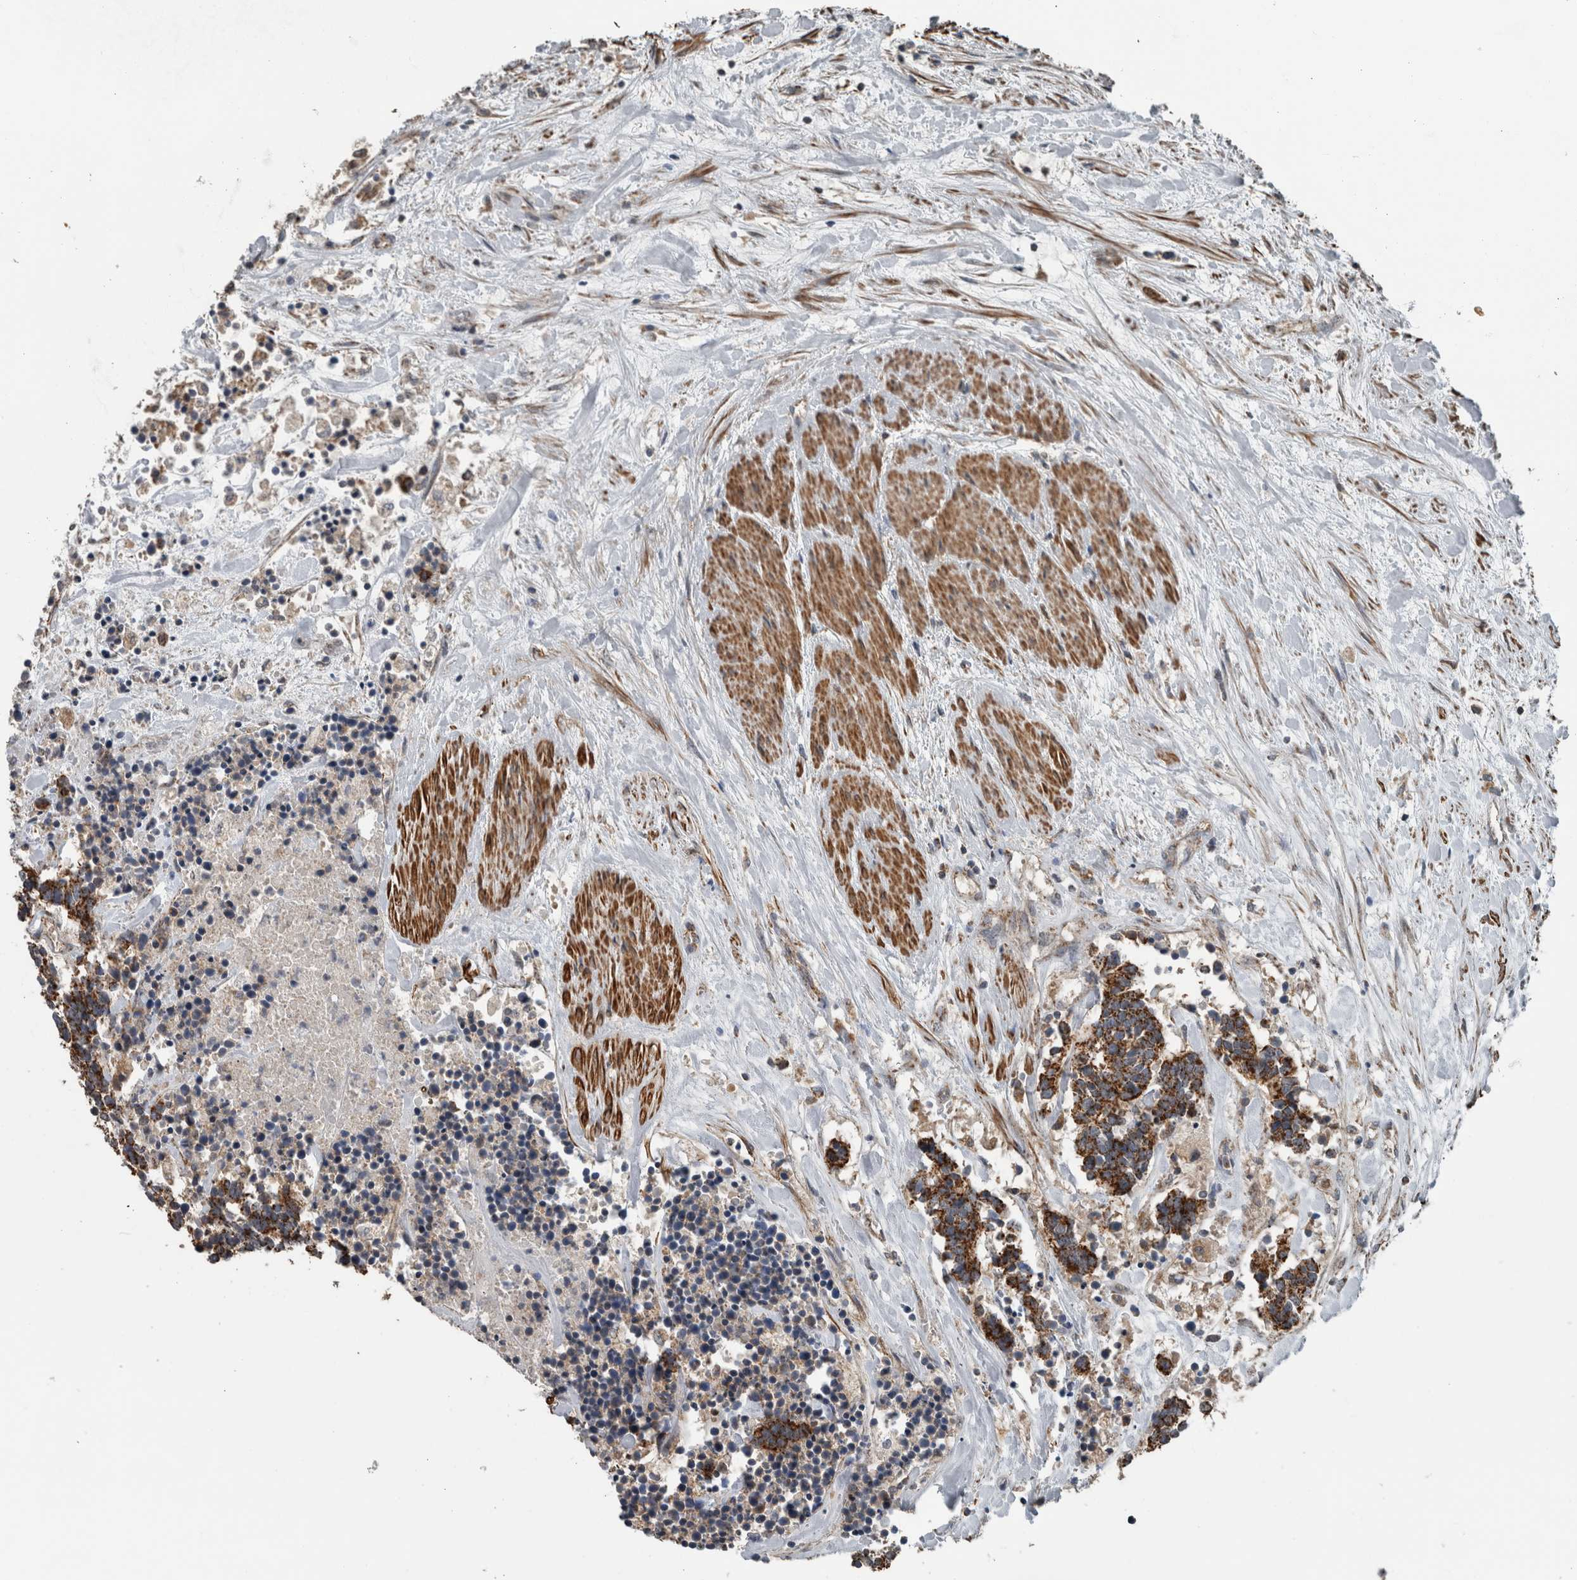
{"staining": {"intensity": "strong", "quantity": ">75%", "location": "cytoplasmic/membranous"}, "tissue": "carcinoid", "cell_type": "Tumor cells", "image_type": "cancer", "snomed": [{"axis": "morphology", "description": "Carcinoma, NOS"}, {"axis": "morphology", "description": "Carcinoid, malignant, NOS"}, {"axis": "topography", "description": "Urinary bladder"}], "caption": "Protein analysis of carcinoid tissue exhibits strong cytoplasmic/membranous positivity in about >75% of tumor cells. The protein is shown in brown color, while the nuclei are stained blue.", "gene": "ARMC1", "patient": {"sex": "male", "age": 57}}